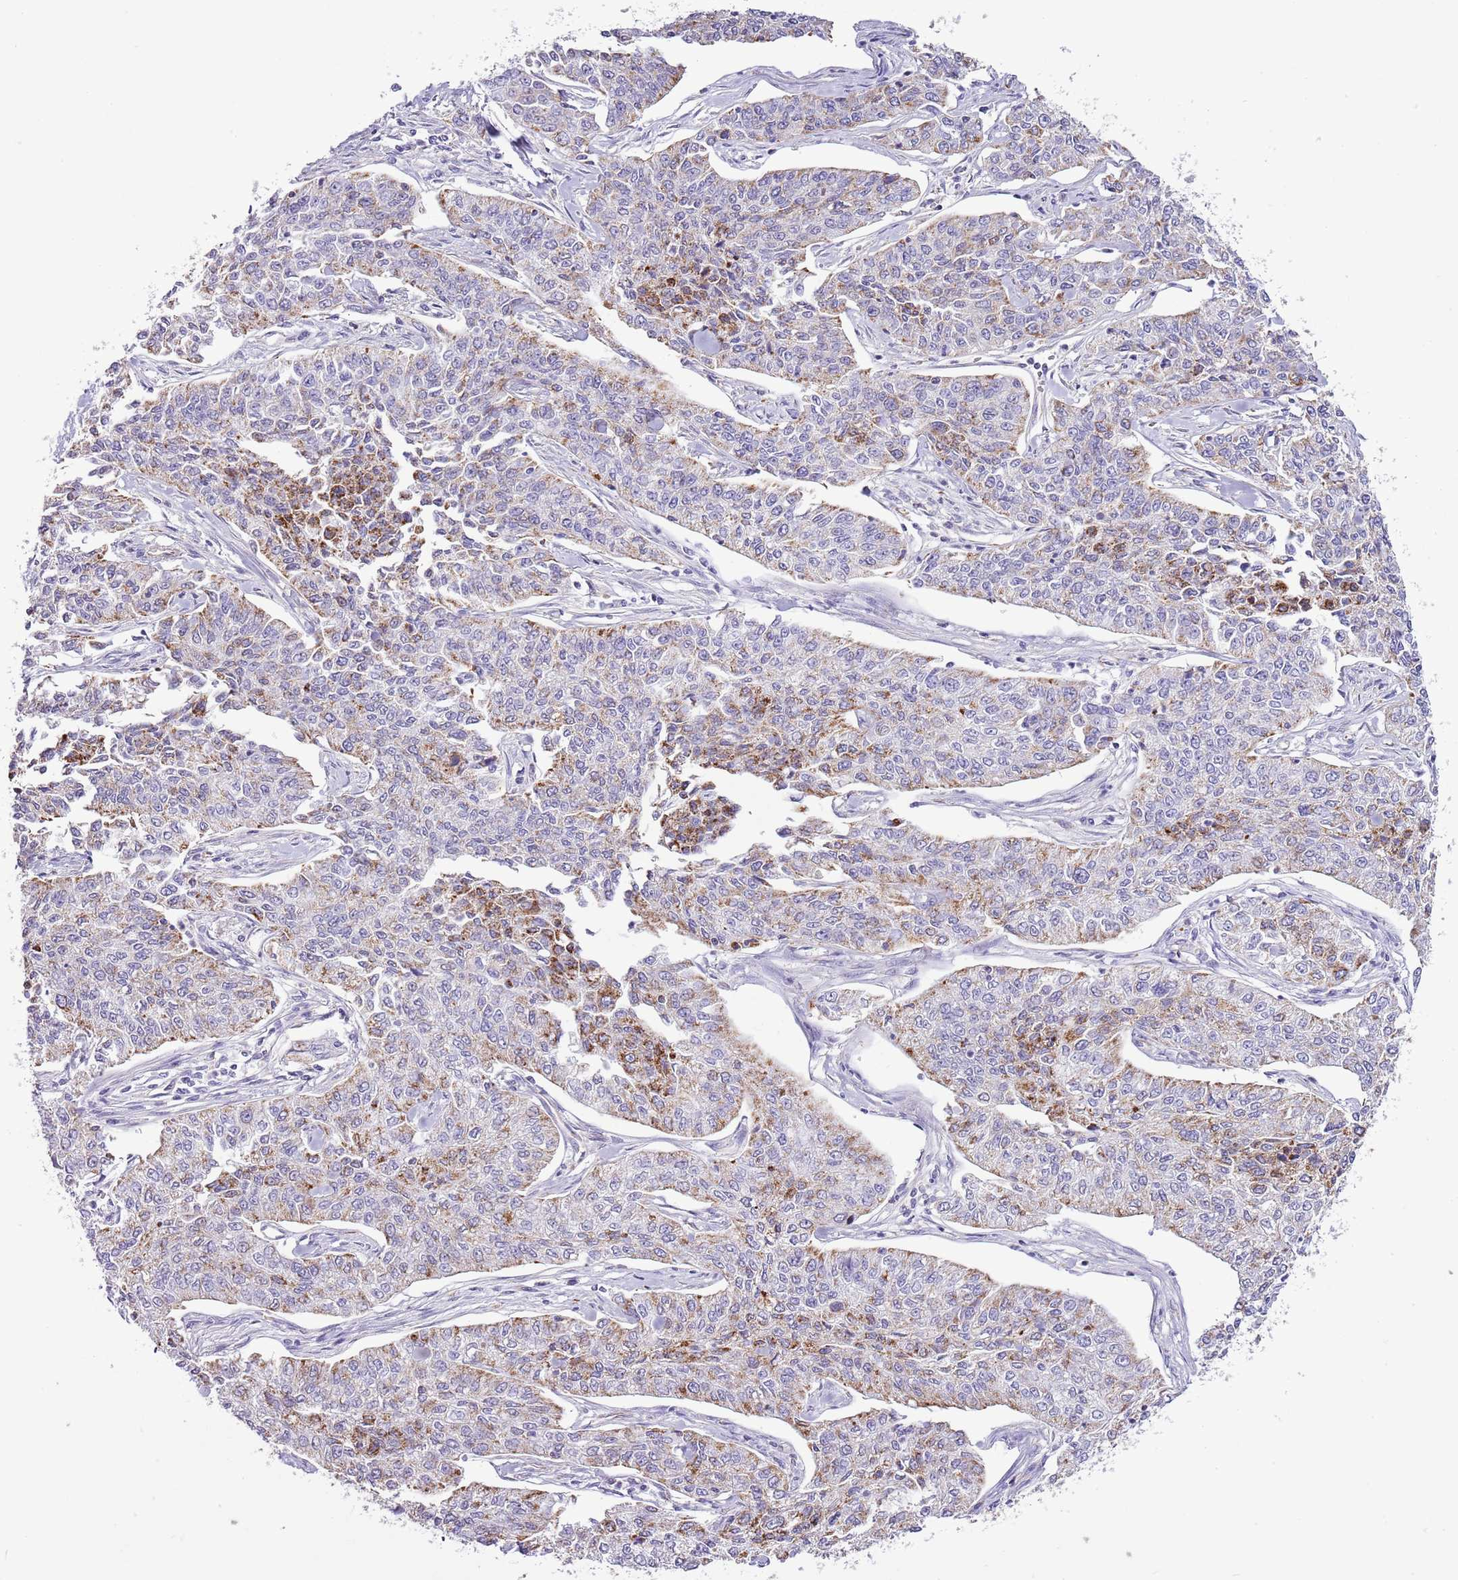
{"staining": {"intensity": "moderate", "quantity": "25%-75%", "location": "cytoplasmic/membranous"}, "tissue": "cervical cancer", "cell_type": "Tumor cells", "image_type": "cancer", "snomed": [{"axis": "morphology", "description": "Squamous cell carcinoma, NOS"}, {"axis": "topography", "description": "Cervix"}], "caption": "A photomicrograph of human cervical cancer (squamous cell carcinoma) stained for a protein reveals moderate cytoplasmic/membranous brown staining in tumor cells.", "gene": "SLC23A1", "patient": {"sex": "female", "age": 35}}